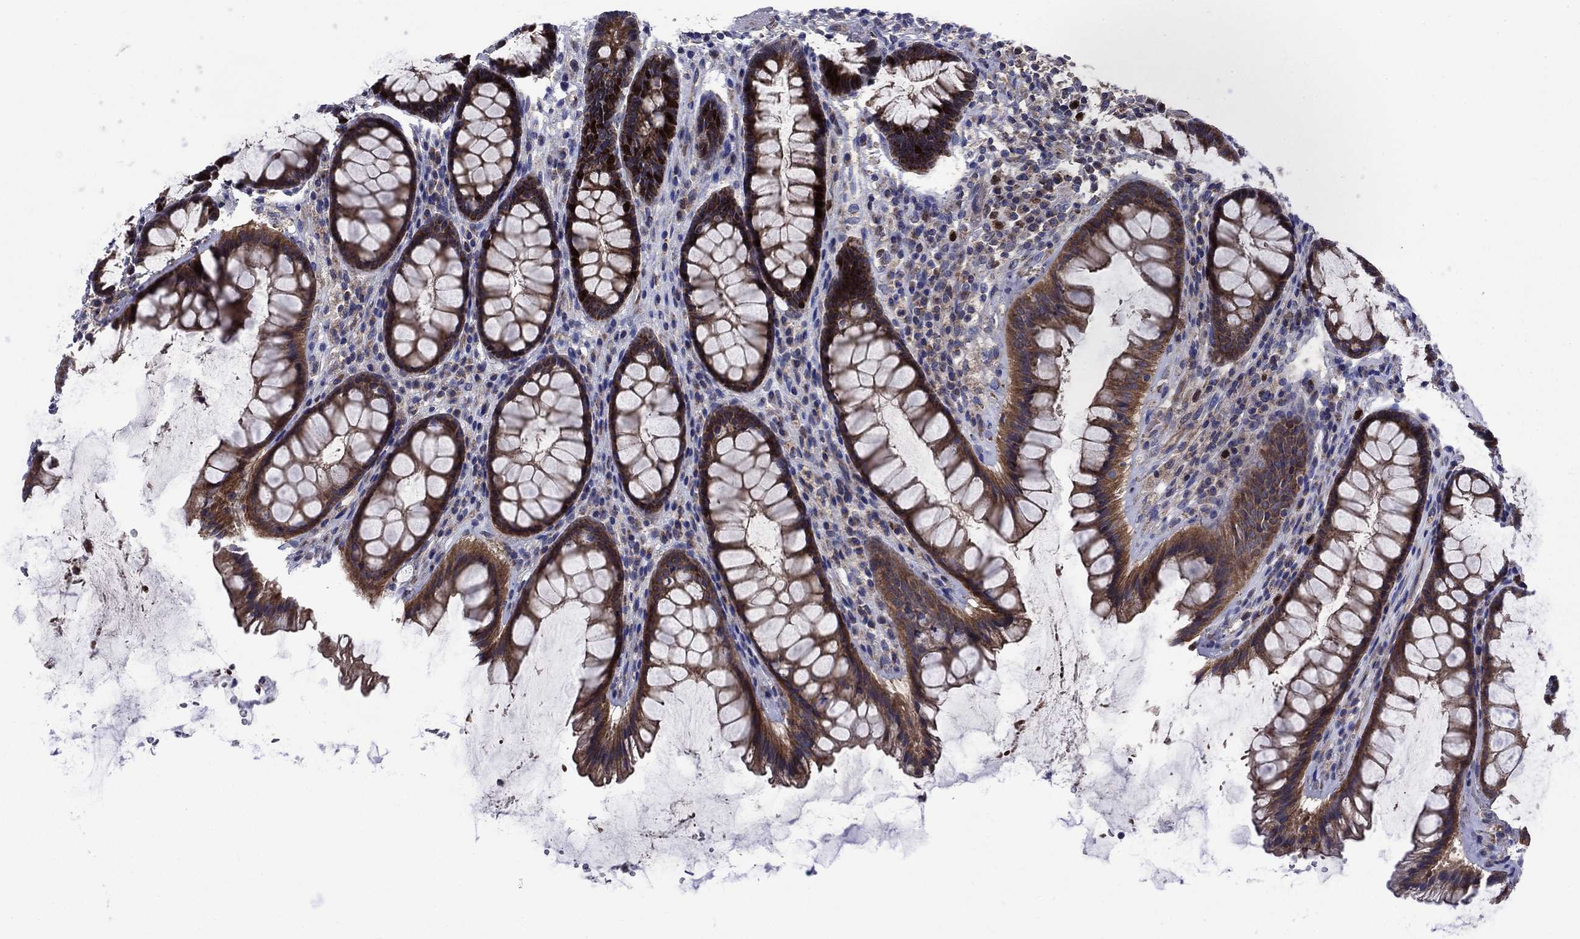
{"staining": {"intensity": "strong", "quantity": ">75%", "location": "cytoplasmic/membranous,nuclear"}, "tissue": "rectum", "cell_type": "Glandular cells", "image_type": "normal", "snomed": [{"axis": "morphology", "description": "Normal tissue, NOS"}, {"axis": "topography", "description": "Rectum"}], "caption": "Immunohistochemical staining of unremarkable human rectum shows high levels of strong cytoplasmic/membranous,nuclear expression in about >75% of glandular cells. (IHC, brightfield microscopy, high magnification).", "gene": "KIF22", "patient": {"sex": "male", "age": 72}}